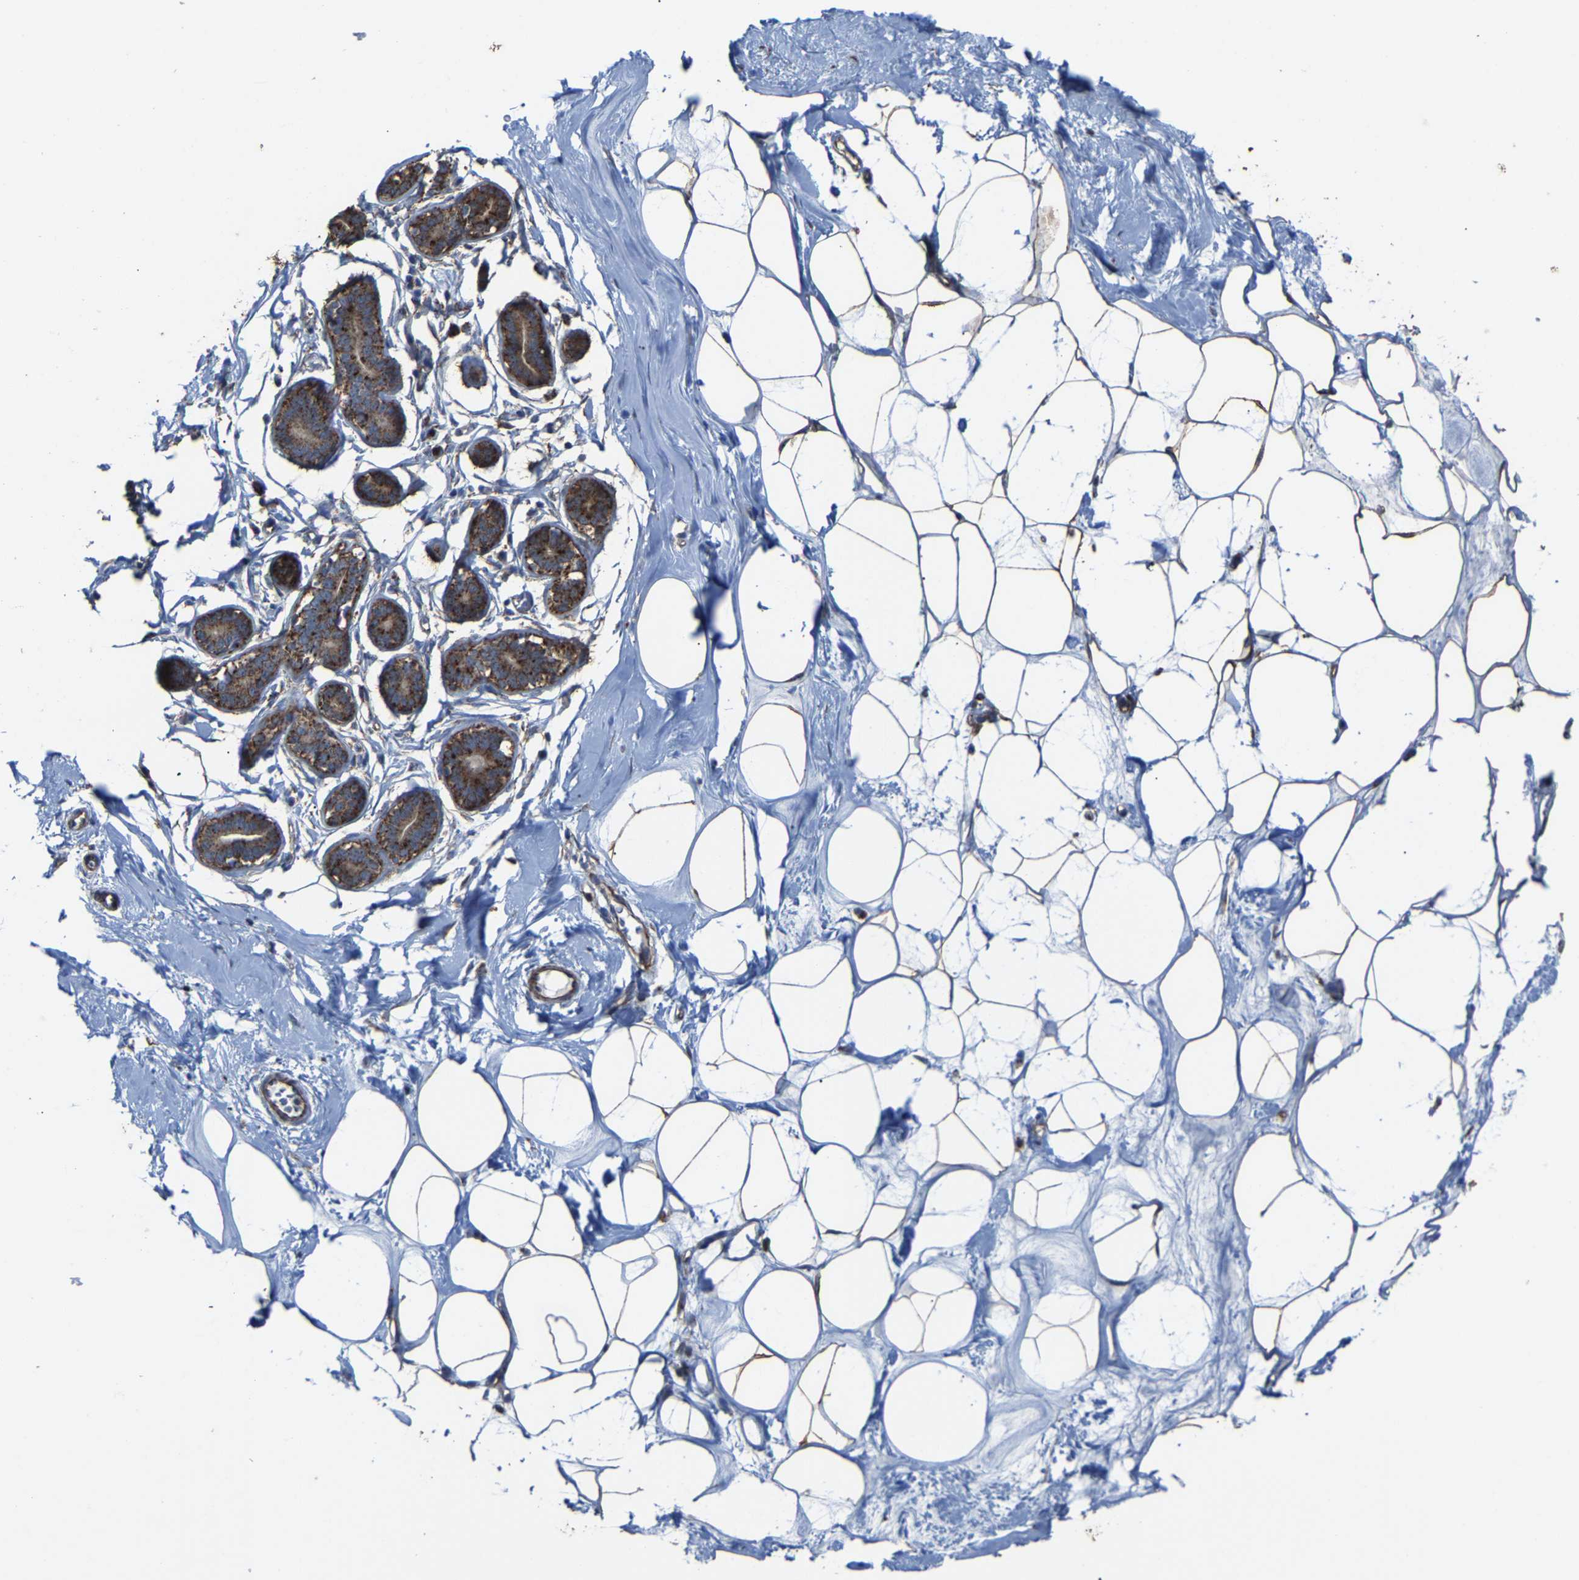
{"staining": {"intensity": "moderate", "quantity": ">75%", "location": "cytoplasmic/membranous"}, "tissue": "adipose tissue", "cell_type": "Adipocytes", "image_type": "normal", "snomed": [{"axis": "morphology", "description": "Normal tissue, NOS"}, {"axis": "morphology", "description": "Fibrosis, NOS"}, {"axis": "topography", "description": "Breast"}, {"axis": "topography", "description": "Adipose tissue"}], "caption": "This micrograph displays immunohistochemistry (IHC) staining of benign adipose tissue, with medium moderate cytoplasmic/membranous expression in approximately >75% of adipocytes.", "gene": "NDUFV3", "patient": {"sex": "female", "age": 39}}